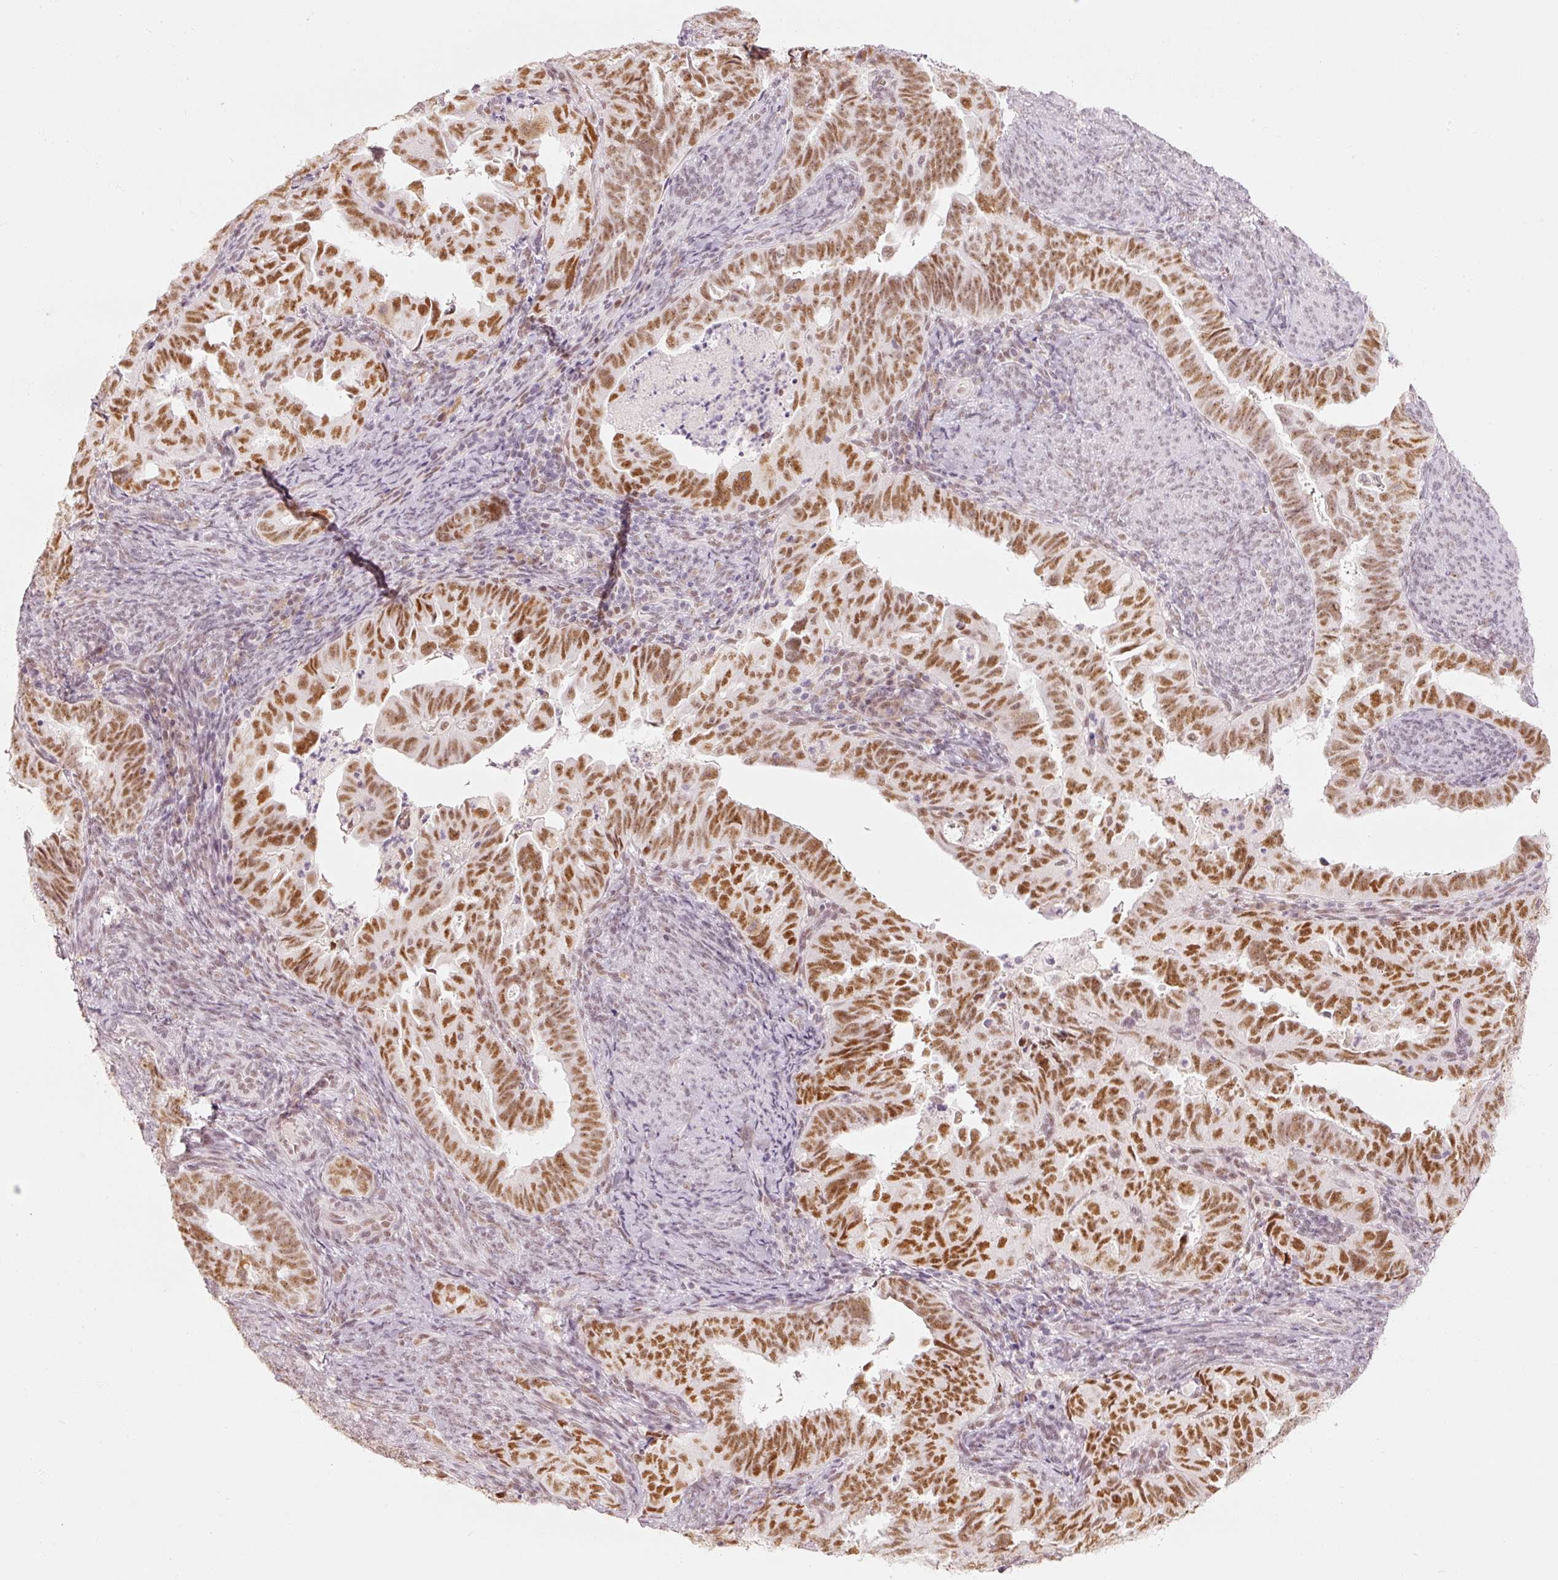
{"staining": {"intensity": "strong", "quantity": ">75%", "location": "nuclear"}, "tissue": "endometrial cancer", "cell_type": "Tumor cells", "image_type": "cancer", "snomed": [{"axis": "morphology", "description": "Adenocarcinoma, NOS"}, {"axis": "topography", "description": "Endometrium"}], "caption": "Immunohistochemical staining of human endometrial adenocarcinoma reveals high levels of strong nuclear protein staining in approximately >75% of tumor cells.", "gene": "PPP1R10", "patient": {"sex": "female", "age": 65}}